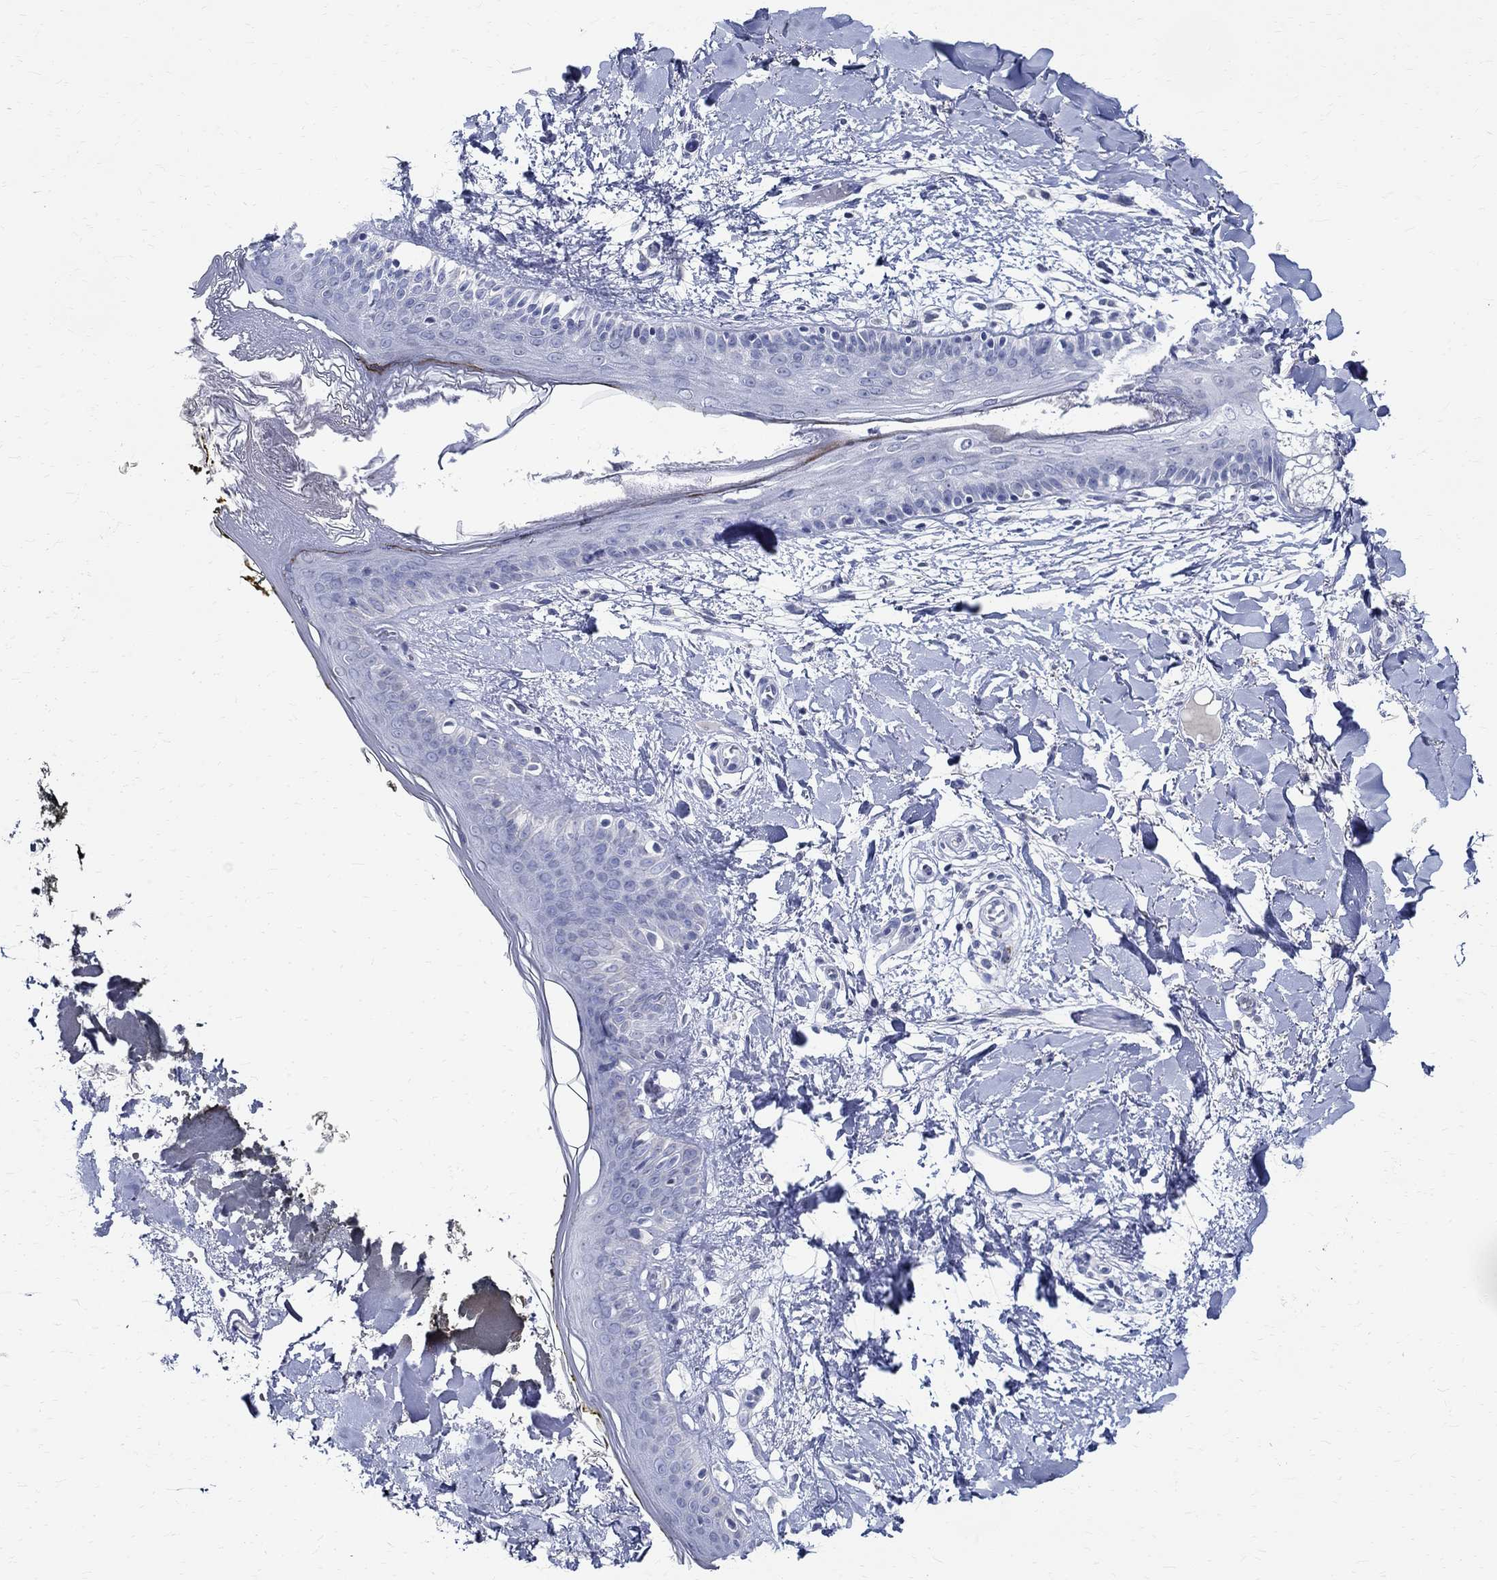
{"staining": {"intensity": "negative", "quantity": "none", "location": "none"}, "tissue": "skin", "cell_type": "Fibroblasts", "image_type": "normal", "snomed": [{"axis": "morphology", "description": "Normal tissue, NOS"}, {"axis": "topography", "description": "Skin"}], "caption": "This is an immunohistochemistry image of benign human skin. There is no positivity in fibroblasts.", "gene": "CETN1", "patient": {"sex": "female", "age": 34}}